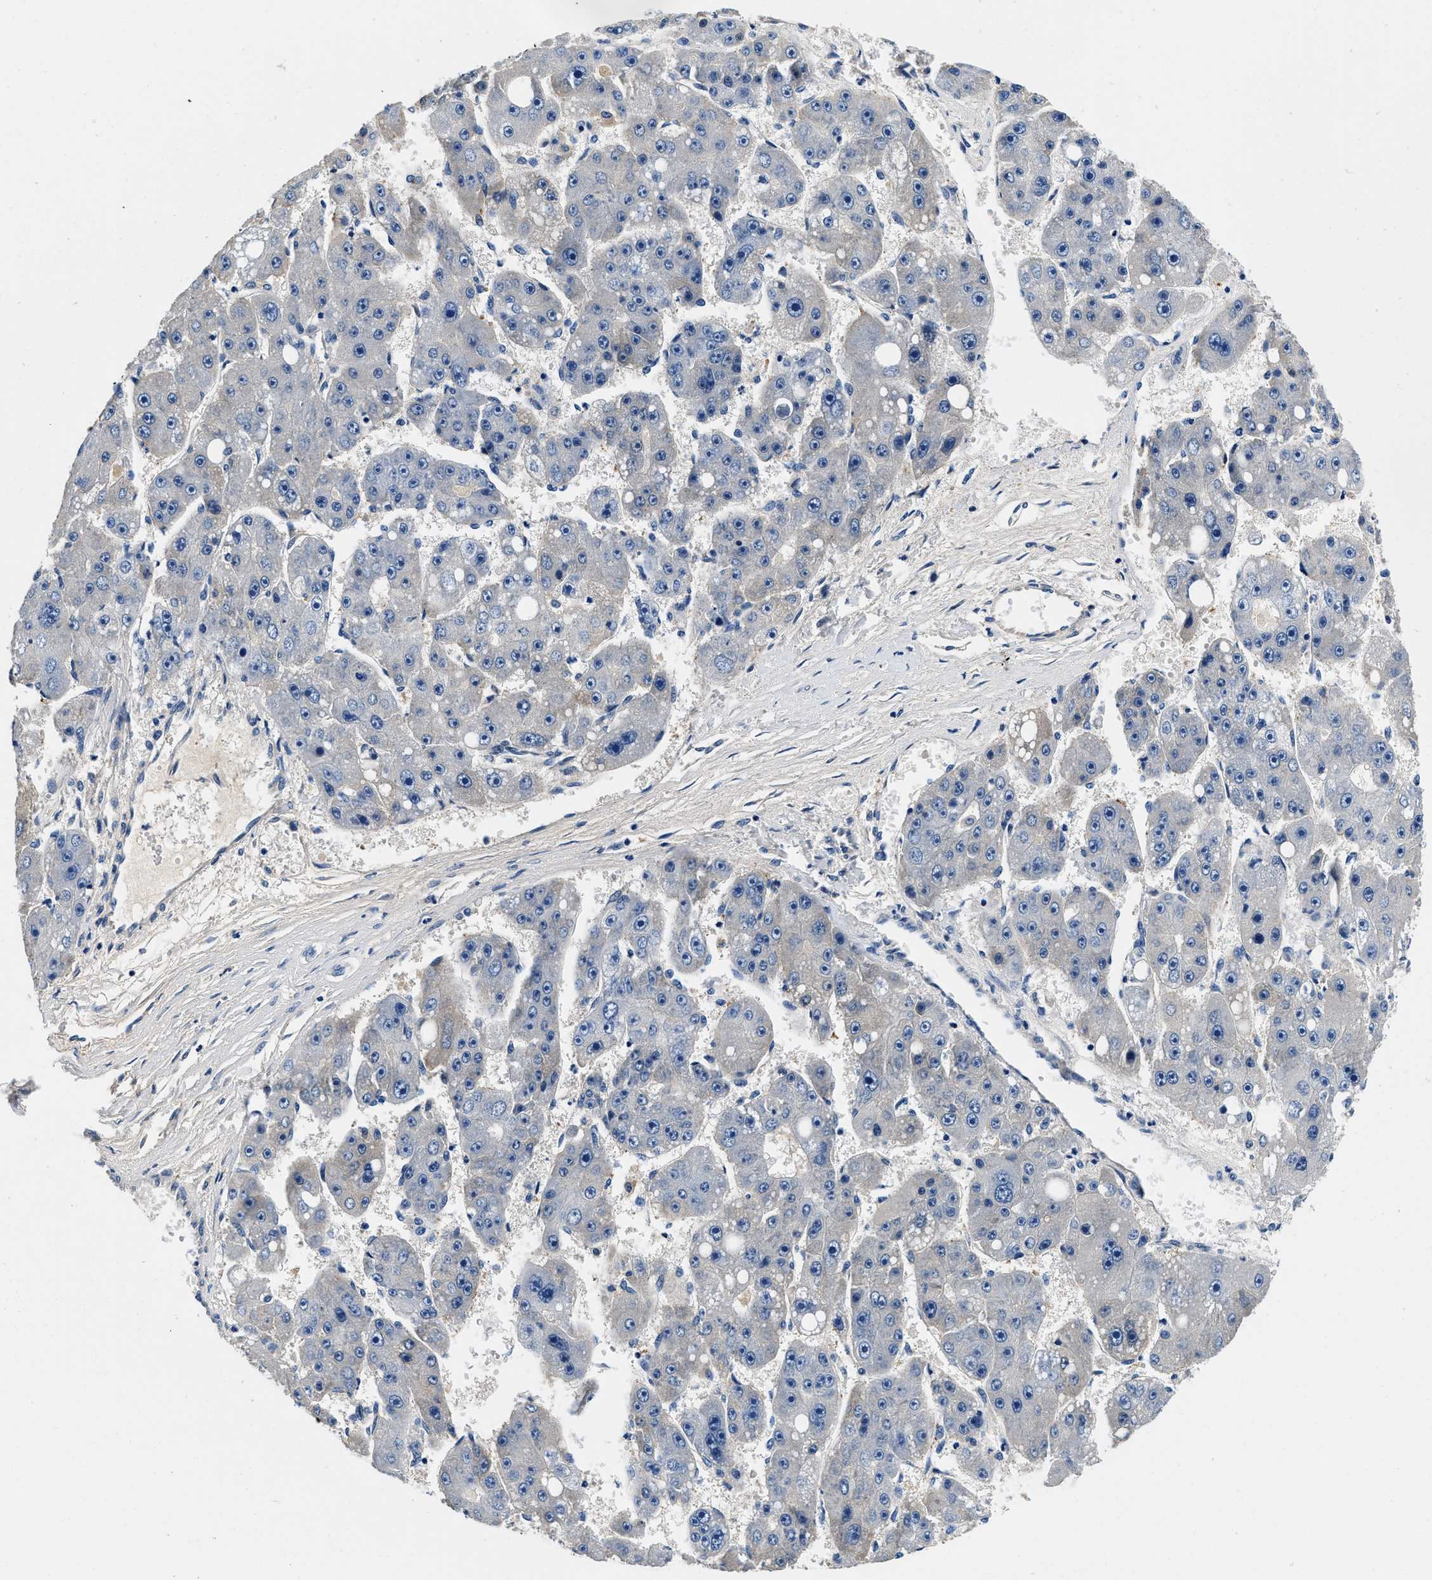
{"staining": {"intensity": "negative", "quantity": "none", "location": "none"}, "tissue": "liver cancer", "cell_type": "Tumor cells", "image_type": "cancer", "snomed": [{"axis": "morphology", "description": "Carcinoma, Hepatocellular, NOS"}, {"axis": "topography", "description": "Liver"}], "caption": "Protein analysis of liver cancer demonstrates no significant staining in tumor cells.", "gene": "ZFAND3", "patient": {"sex": "female", "age": 61}}